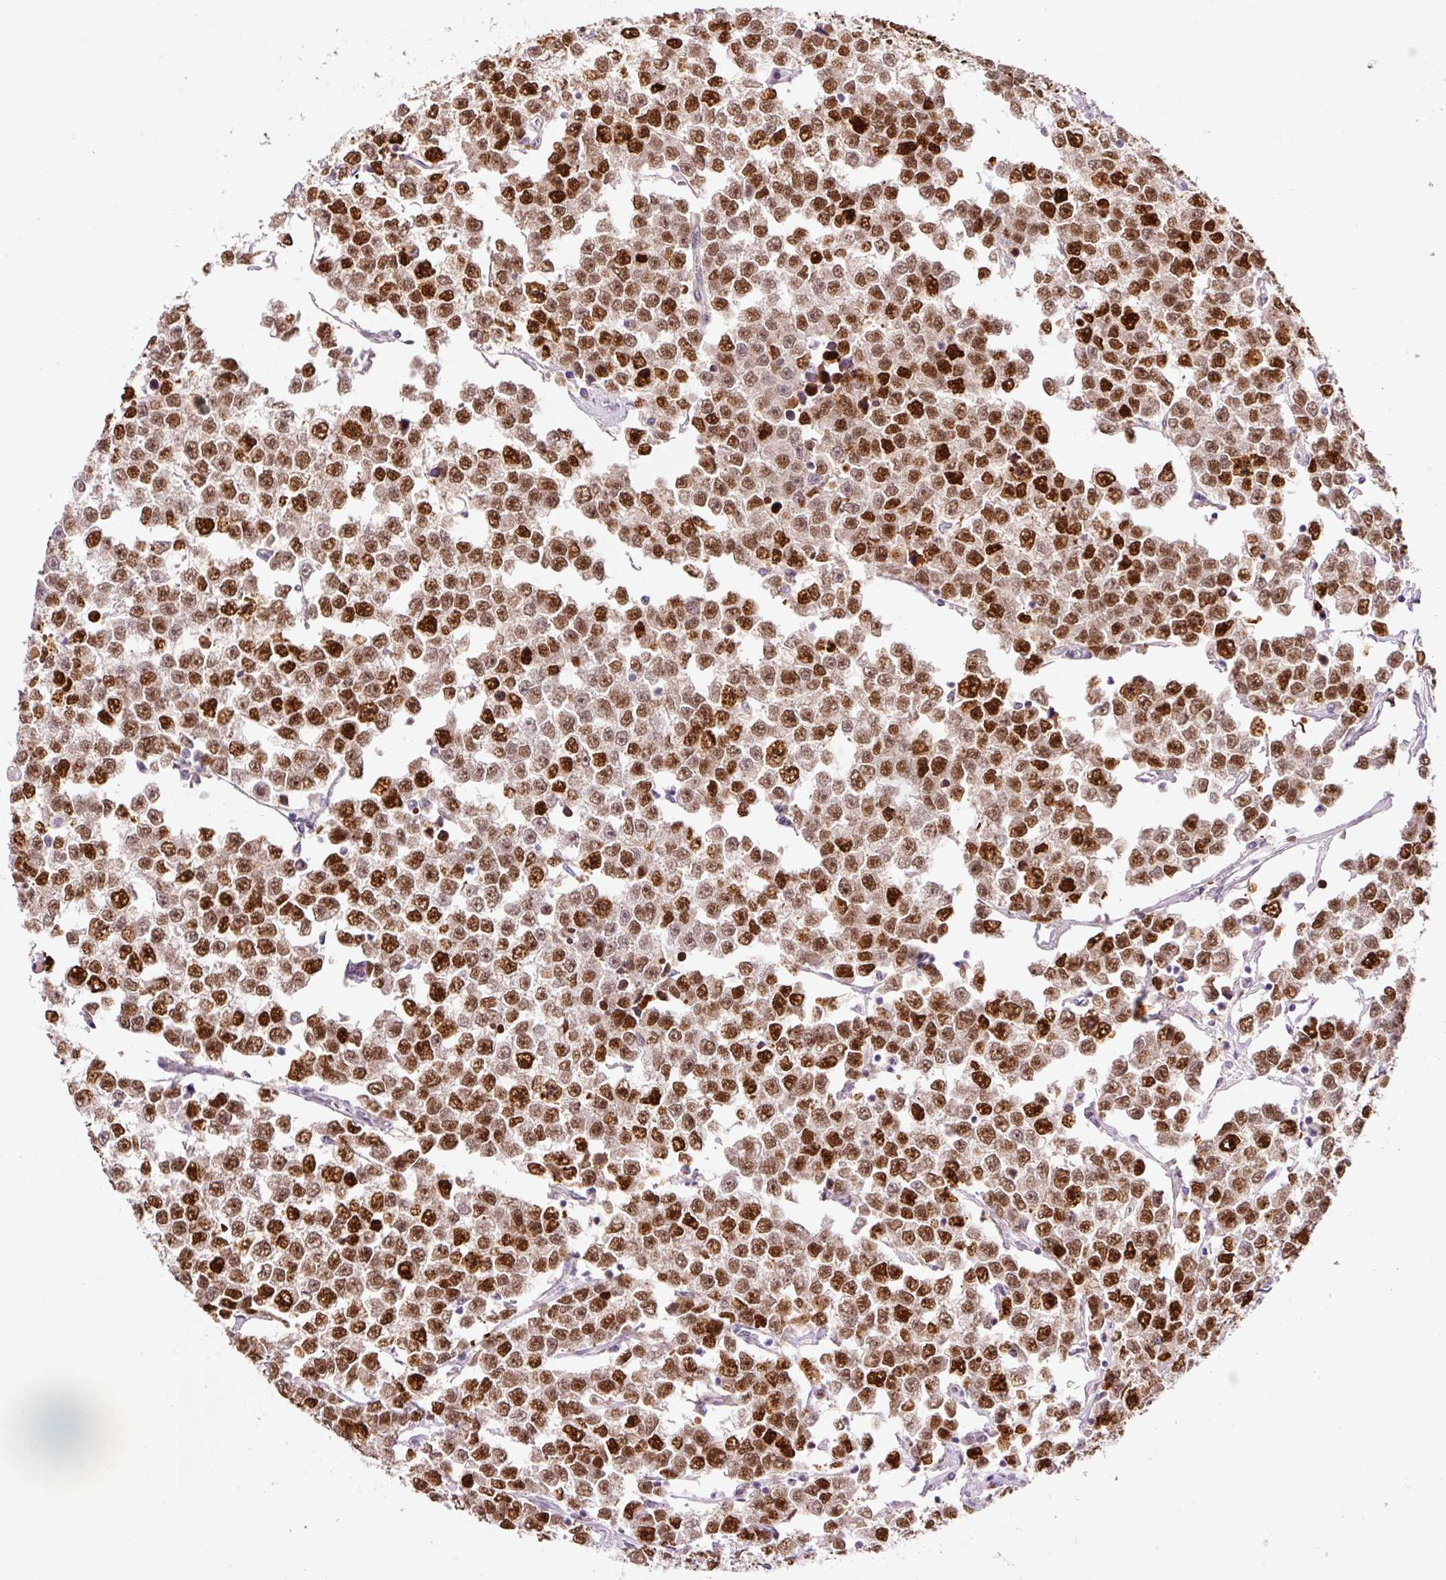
{"staining": {"intensity": "strong", "quantity": ">75%", "location": "cytoplasmic/membranous,nuclear"}, "tissue": "testis cancer", "cell_type": "Tumor cells", "image_type": "cancer", "snomed": [{"axis": "morphology", "description": "Seminoma, NOS"}, {"axis": "morphology", "description": "Carcinoma, Embryonal, NOS"}, {"axis": "topography", "description": "Testis"}], "caption": "A brown stain shows strong cytoplasmic/membranous and nuclear expression of a protein in human embryonal carcinoma (testis) tumor cells.", "gene": "KPNA2", "patient": {"sex": "male", "age": 52}}